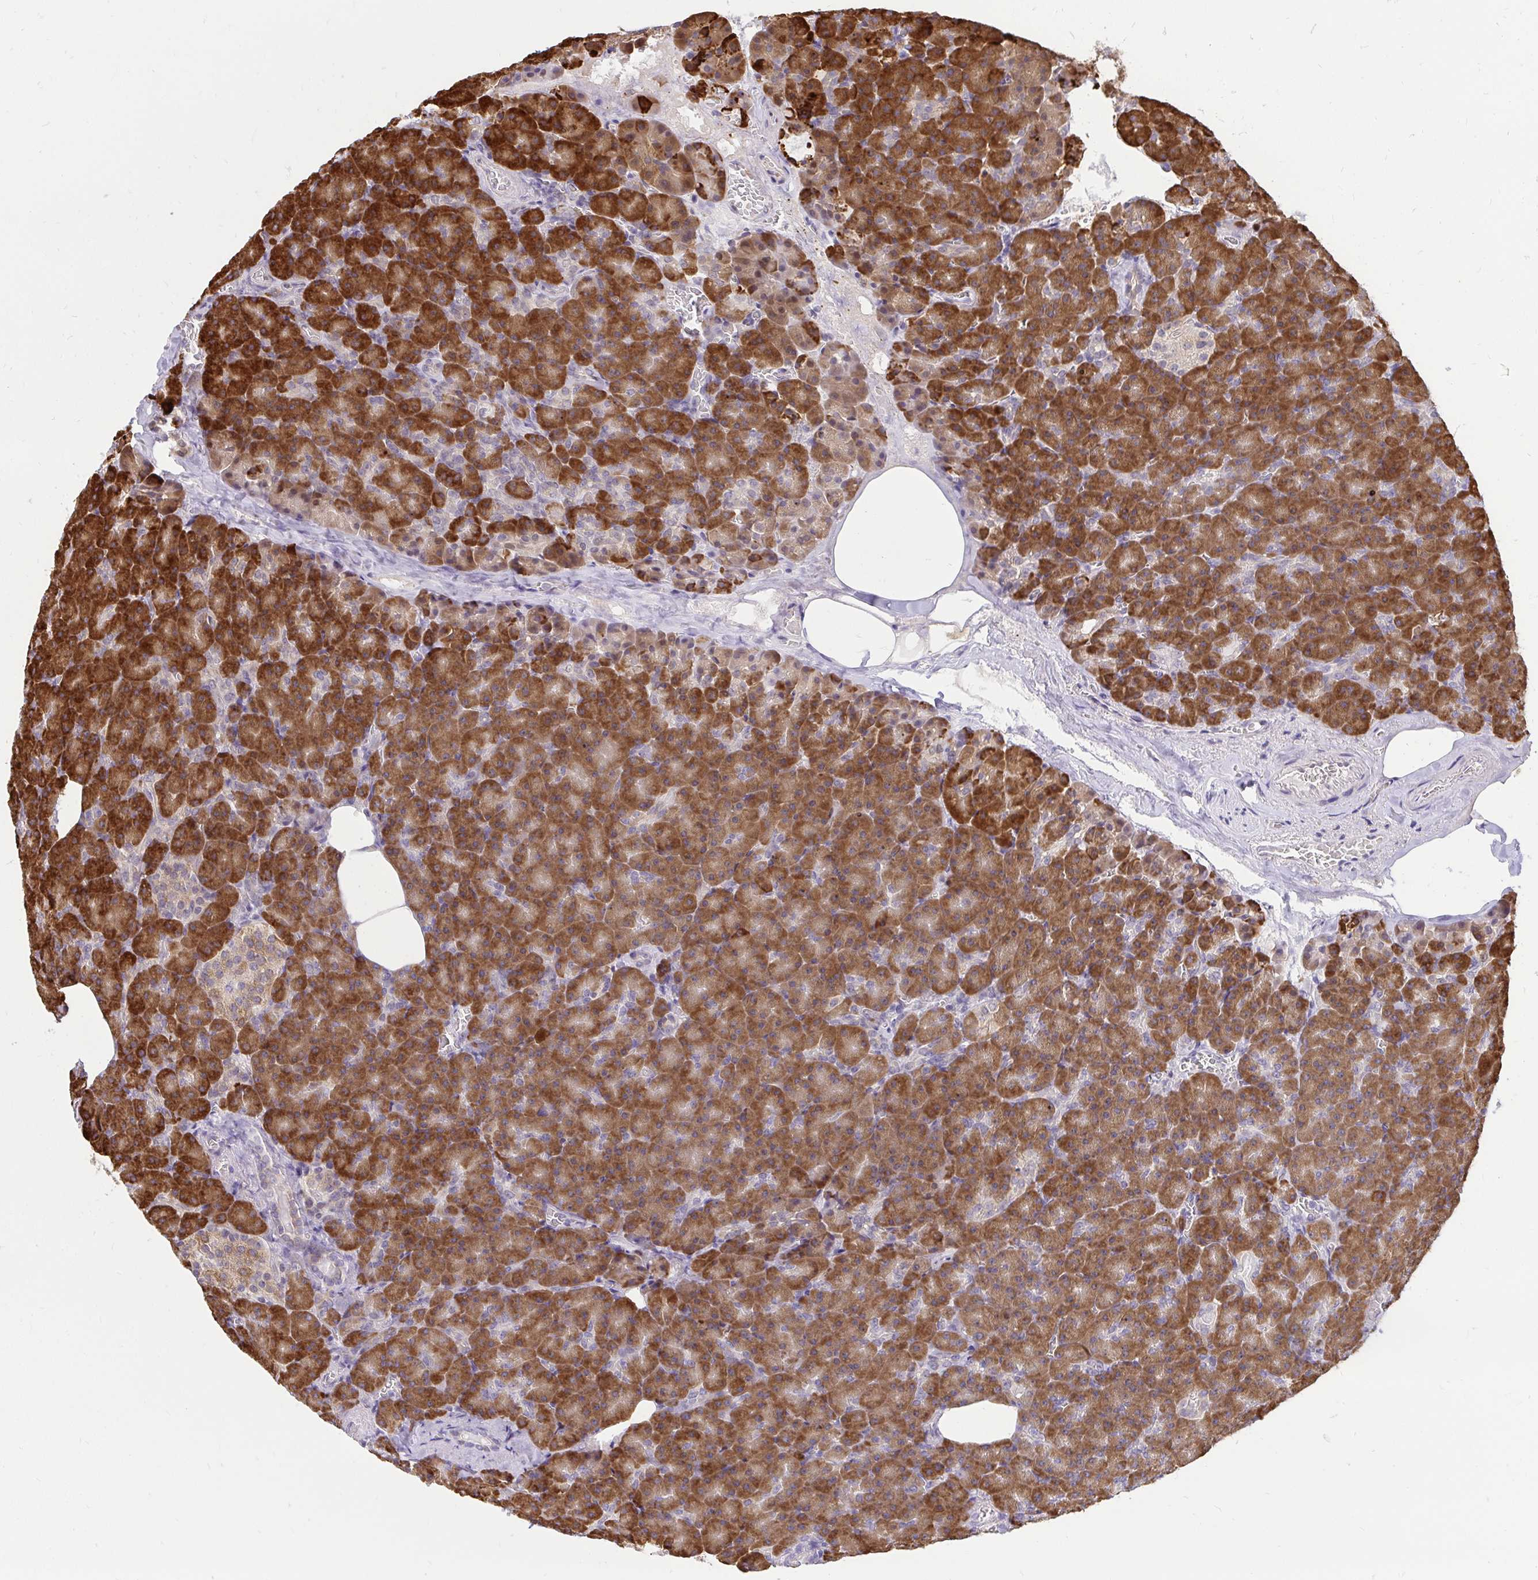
{"staining": {"intensity": "strong", "quantity": ">75%", "location": "cytoplasmic/membranous"}, "tissue": "pancreas", "cell_type": "Exocrine glandular cells", "image_type": "normal", "snomed": [{"axis": "morphology", "description": "Normal tissue, NOS"}, {"axis": "topography", "description": "Pancreas"}], "caption": "This image shows immunohistochemistry (IHC) staining of unremarkable pancreas, with high strong cytoplasmic/membranous expression in about >75% of exocrine glandular cells.", "gene": "NAALAD2", "patient": {"sex": "female", "age": 74}}